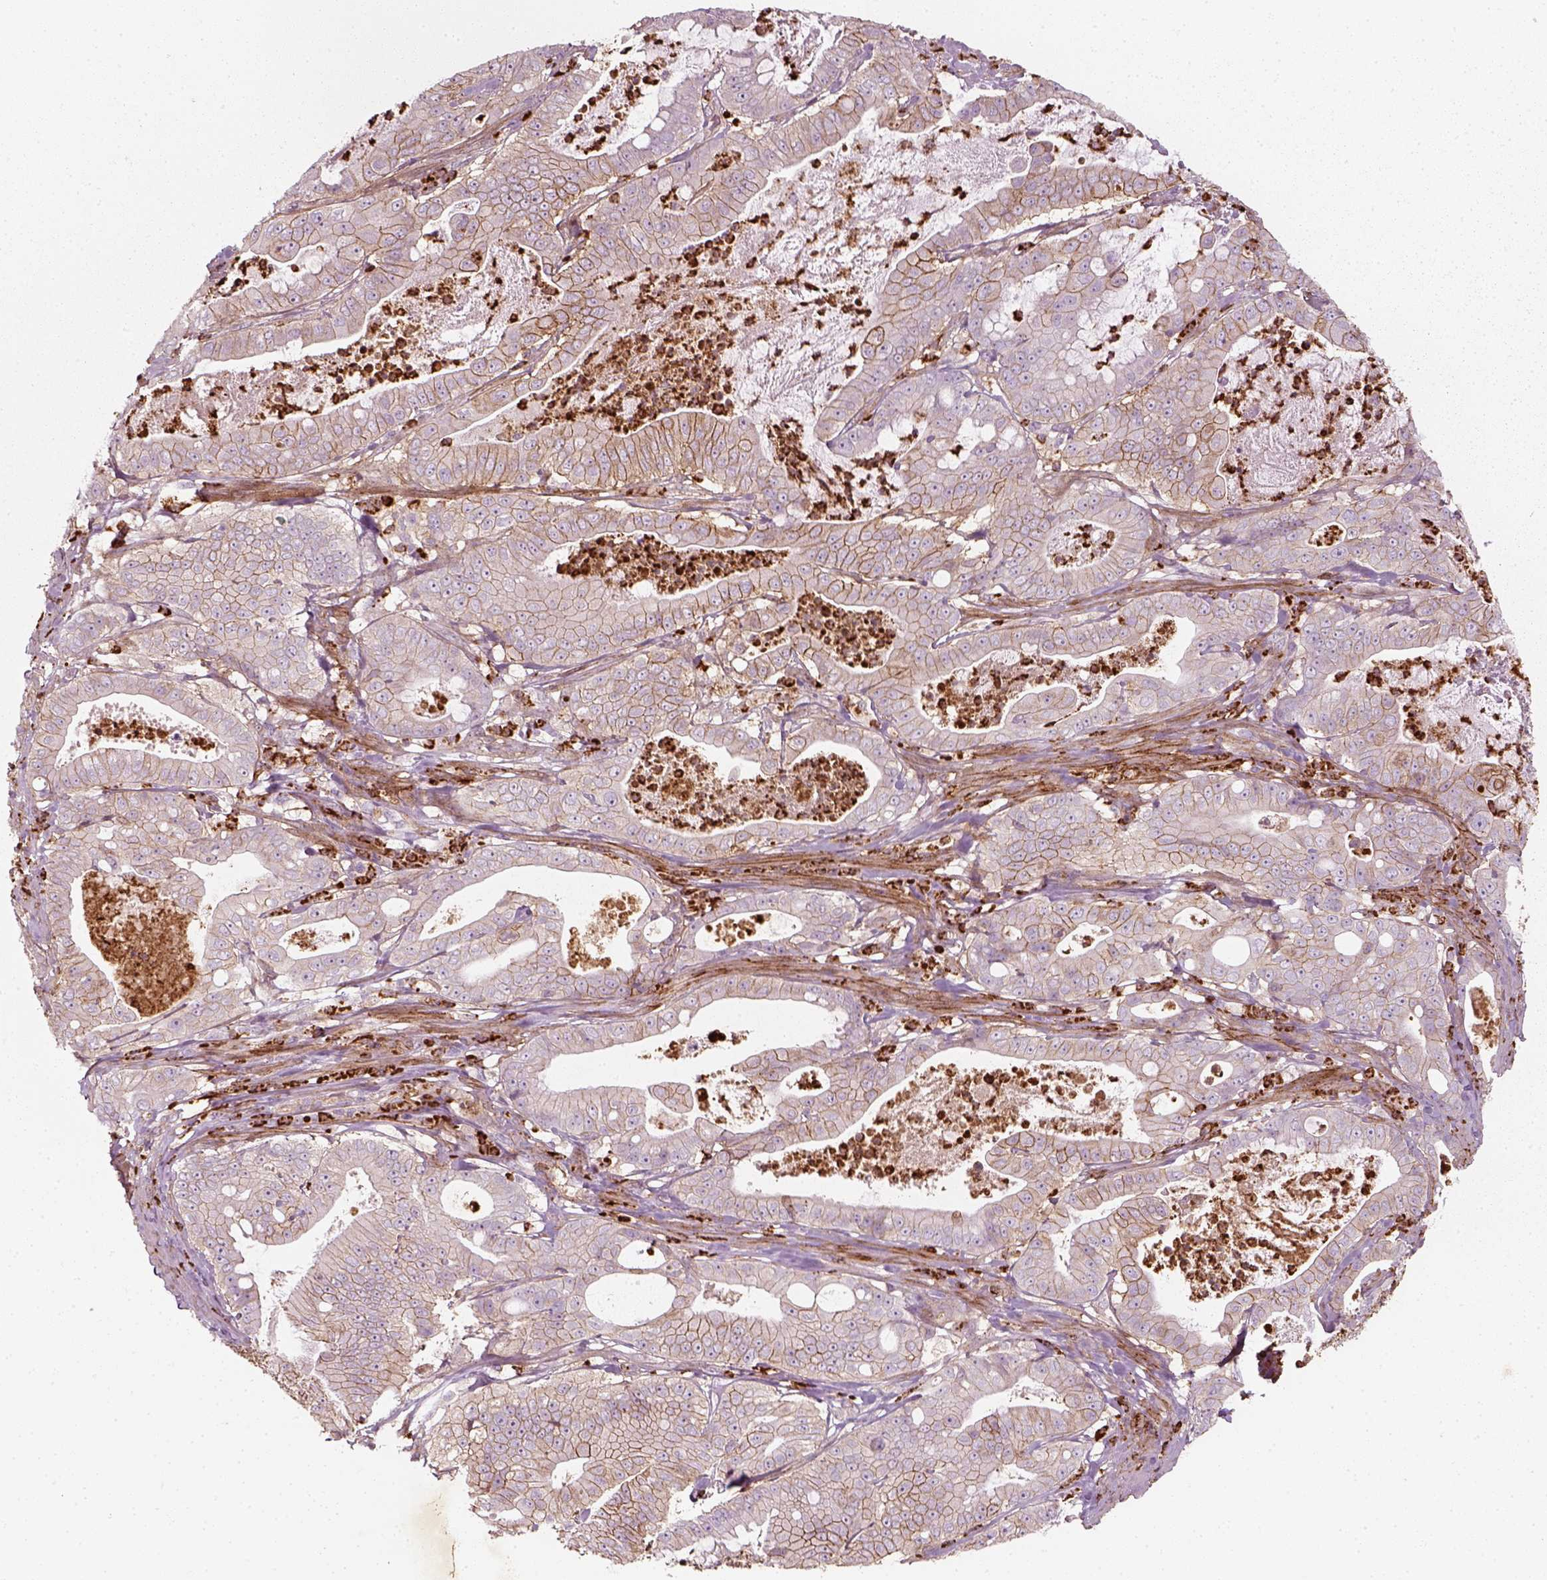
{"staining": {"intensity": "moderate", "quantity": "<25%", "location": "cytoplasmic/membranous"}, "tissue": "pancreatic cancer", "cell_type": "Tumor cells", "image_type": "cancer", "snomed": [{"axis": "morphology", "description": "Adenocarcinoma, NOS"}, {"axis": "topography", "description": "Pancreas"}], "caption": "Moderate cytoplasmic/membranous positivity for a protein is identified in approximately <25% of tumor cells of pancreatic cancer using immunohistochemistry (IHC).", "gene": "NPTN", "patient": {"sex": "male", "age": 71}}